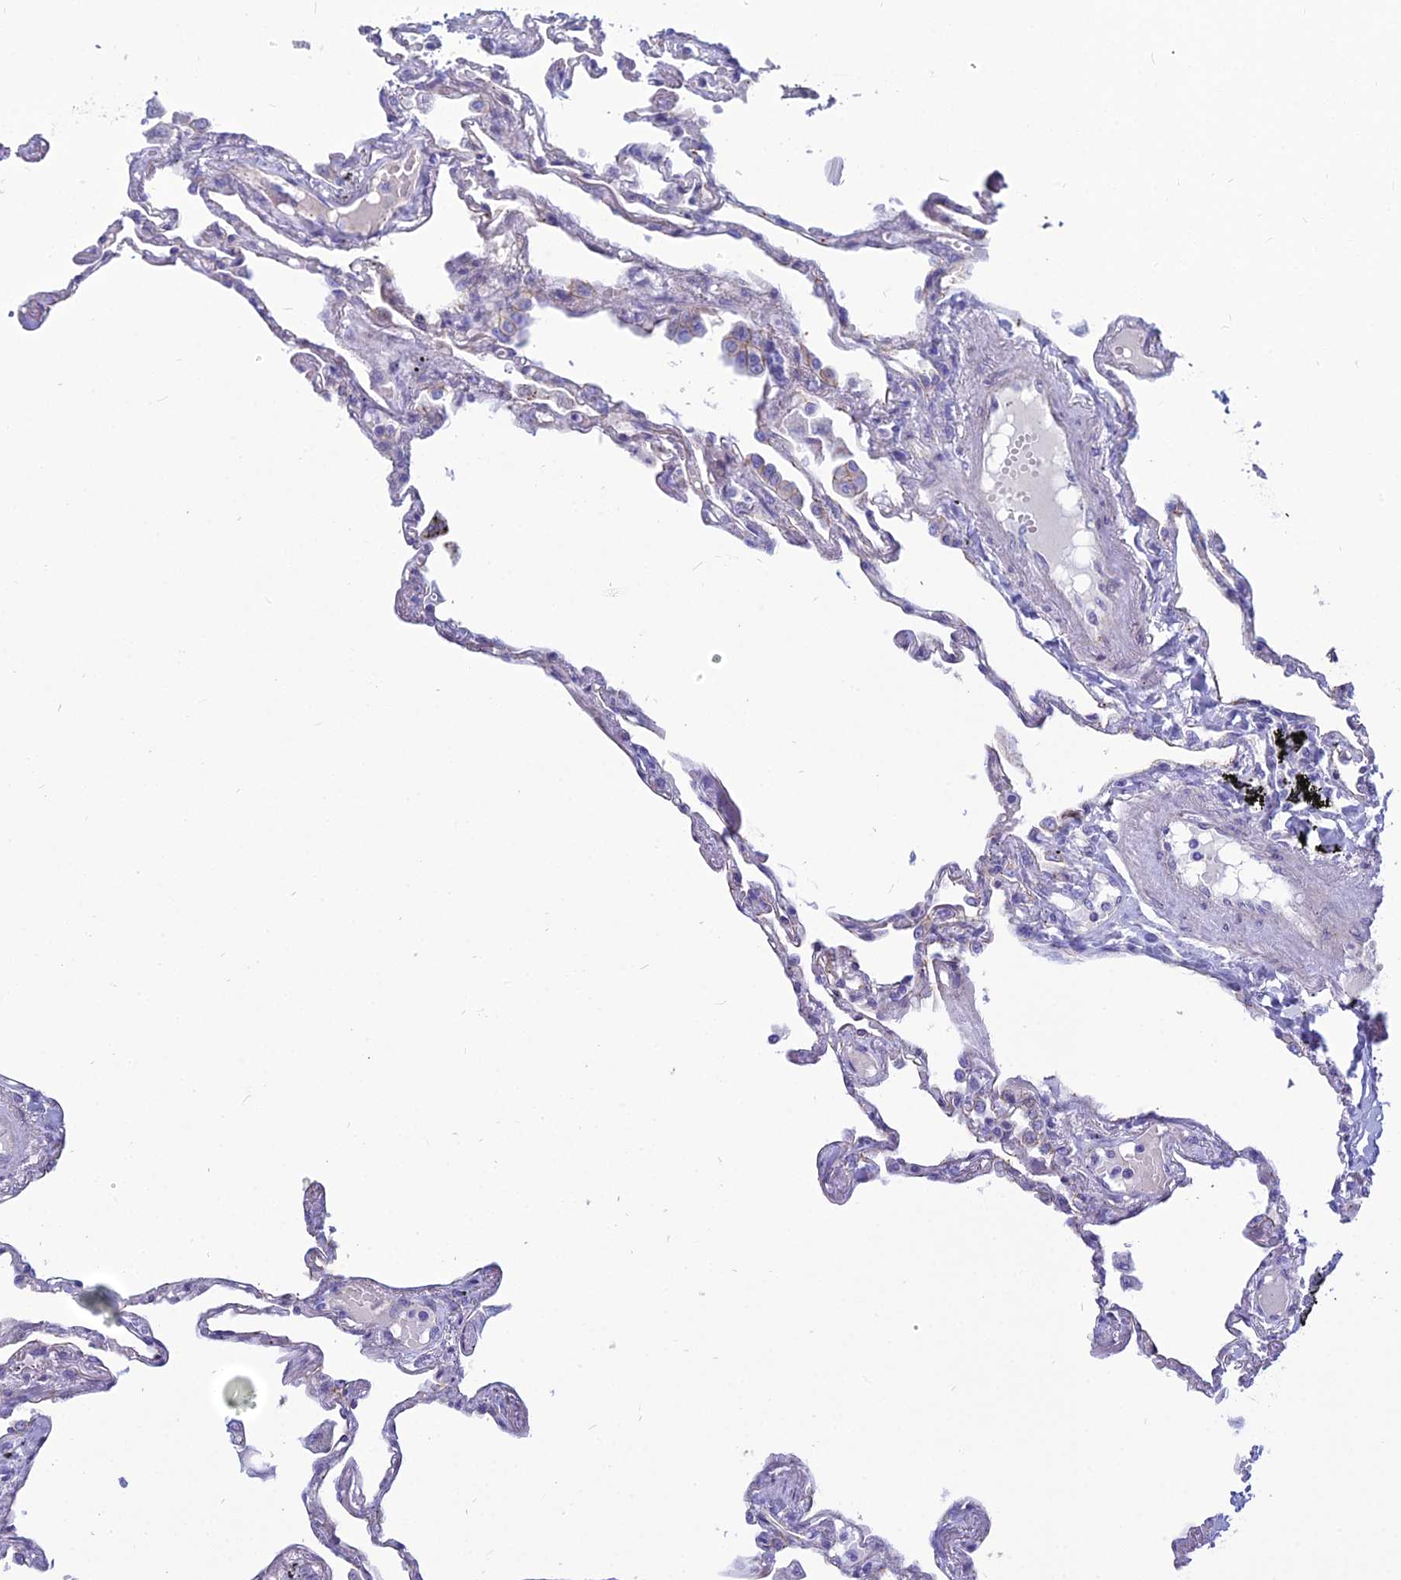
{"staining": {"intensity": "negative", "quantity": "none", "location": "none"}, "tissue": "lung", "cell_type": "Alveolar cells", "image_type": "normal", "snomed": [{"axis": "morphology", "description": "Normal tissue, NOS"}, {"axis": "topography", "description": "Lung"}], "caption": "High power microscopy micrograph of an immunohistochemistry micrograph of benign lung, revealing no significant expression in alveolar cells.", "gene": "ENSG00000285920", "patient": {"sex": "female", "age": 67}}